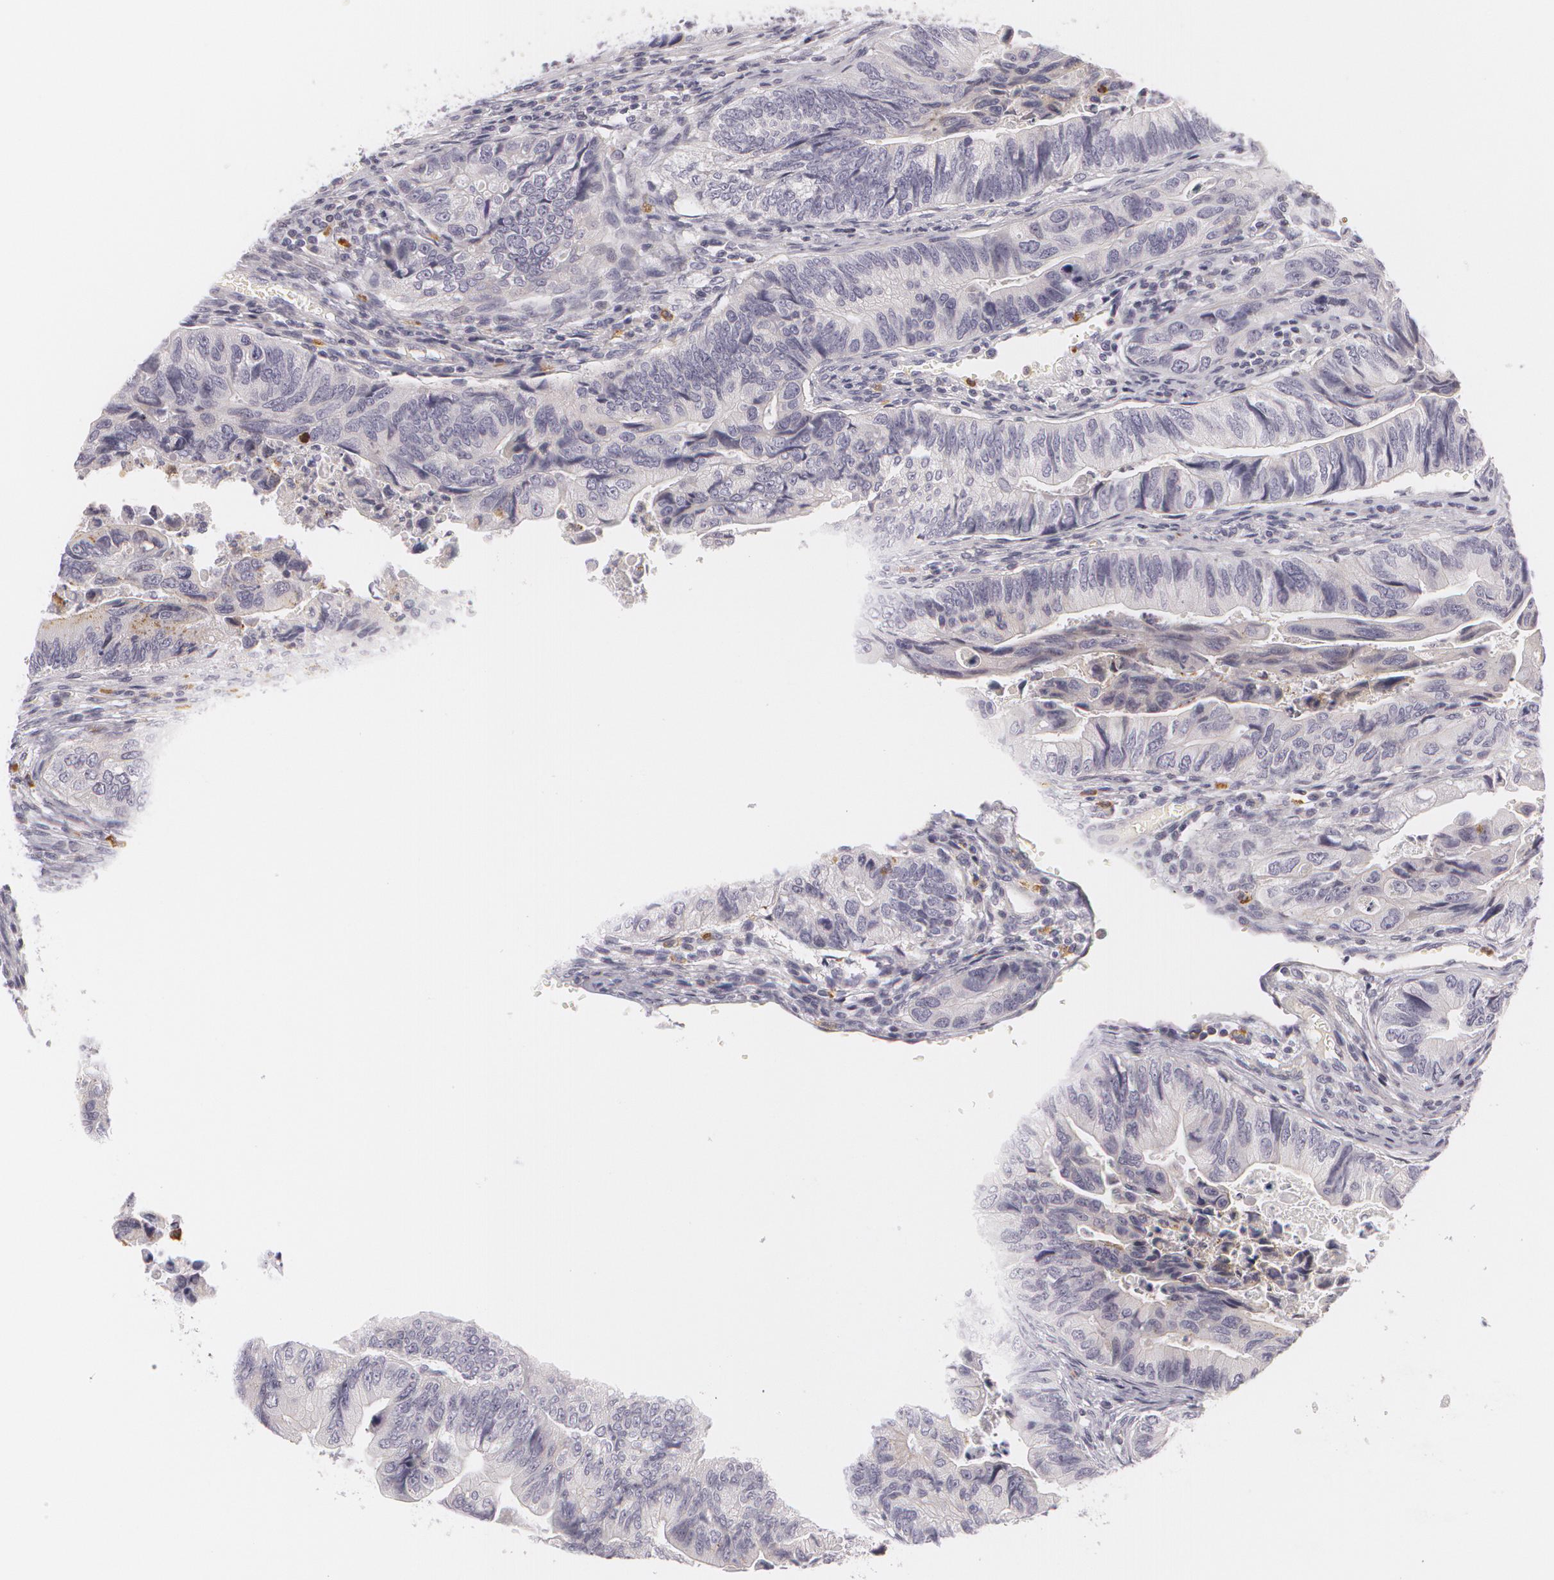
{"staining": {"intensity": "negative", "quantity": "none", "location": "none"}, "tissue": "colorectal cancer", "cell_type": "Tumor cells", "image_type": "cancer", "snomed": [{"axis": "morphology", "description": "Adenocarcinoma, NOS"}, {"axis": "topography", "description": "Colon"}], "caption": "Protein analysis of colorectal cancer (adenocarcinoma) shows no significant expression in tumor cells.", "gene": "FAM181A", "patient": {"sex": "female", "age": 11}}